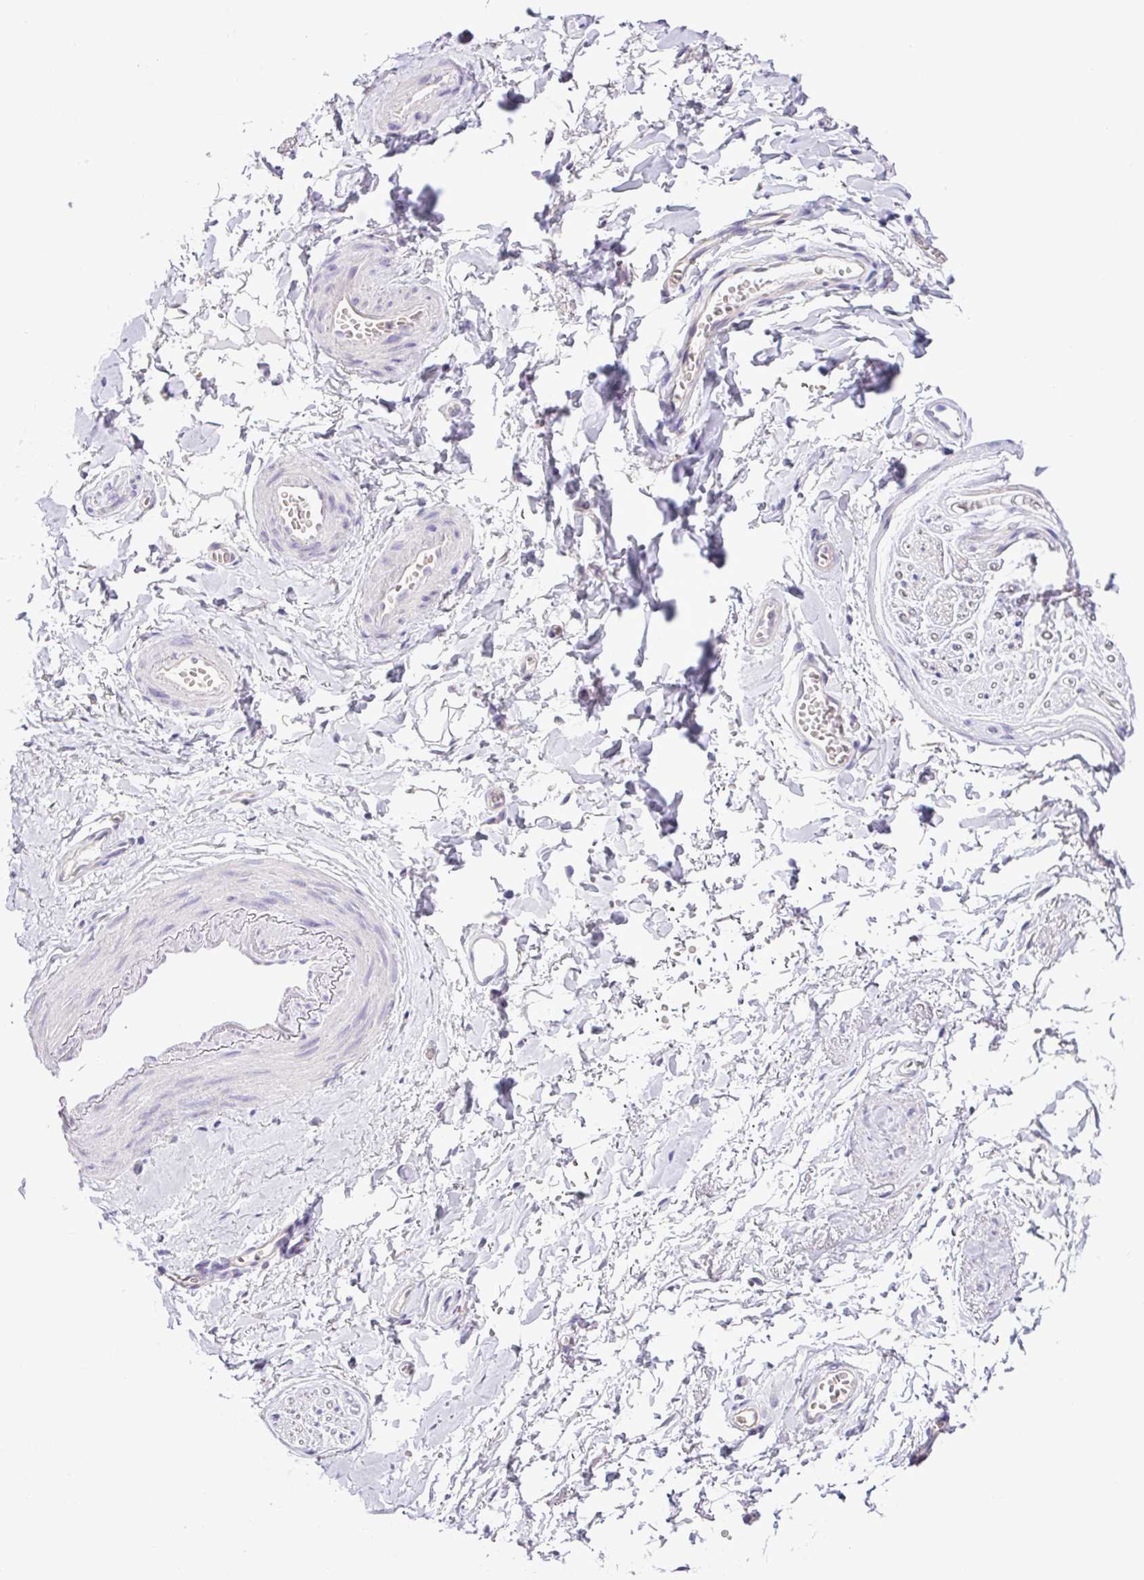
{"staining": {"intensity": "negative", "quantity": "none", "location": "none"}, "tissue": "adipose tissue", "cell_type": "Adipocytes", "image_type": "normal", "snomed": [{"axis": "morphology", "description": "Normal tissue, NOS"}, {"axis": "topography", "description": "Vulva"}, {"axis": "topography", "description": "Vagina"}, {"axis": "topography", "description": "Peripheral nerve tissue"}], "caption": "DAB (3,3'-diaminobenzidine) immunohistochemical staining of normal adipose tissue demonstrates no significant positivity in adipocytes. (DAB immunohistochemistry (IHC) with hematoxylin counter stain).", "gene": "TONSL", "patient": {"sex": "female", "age": 66}}